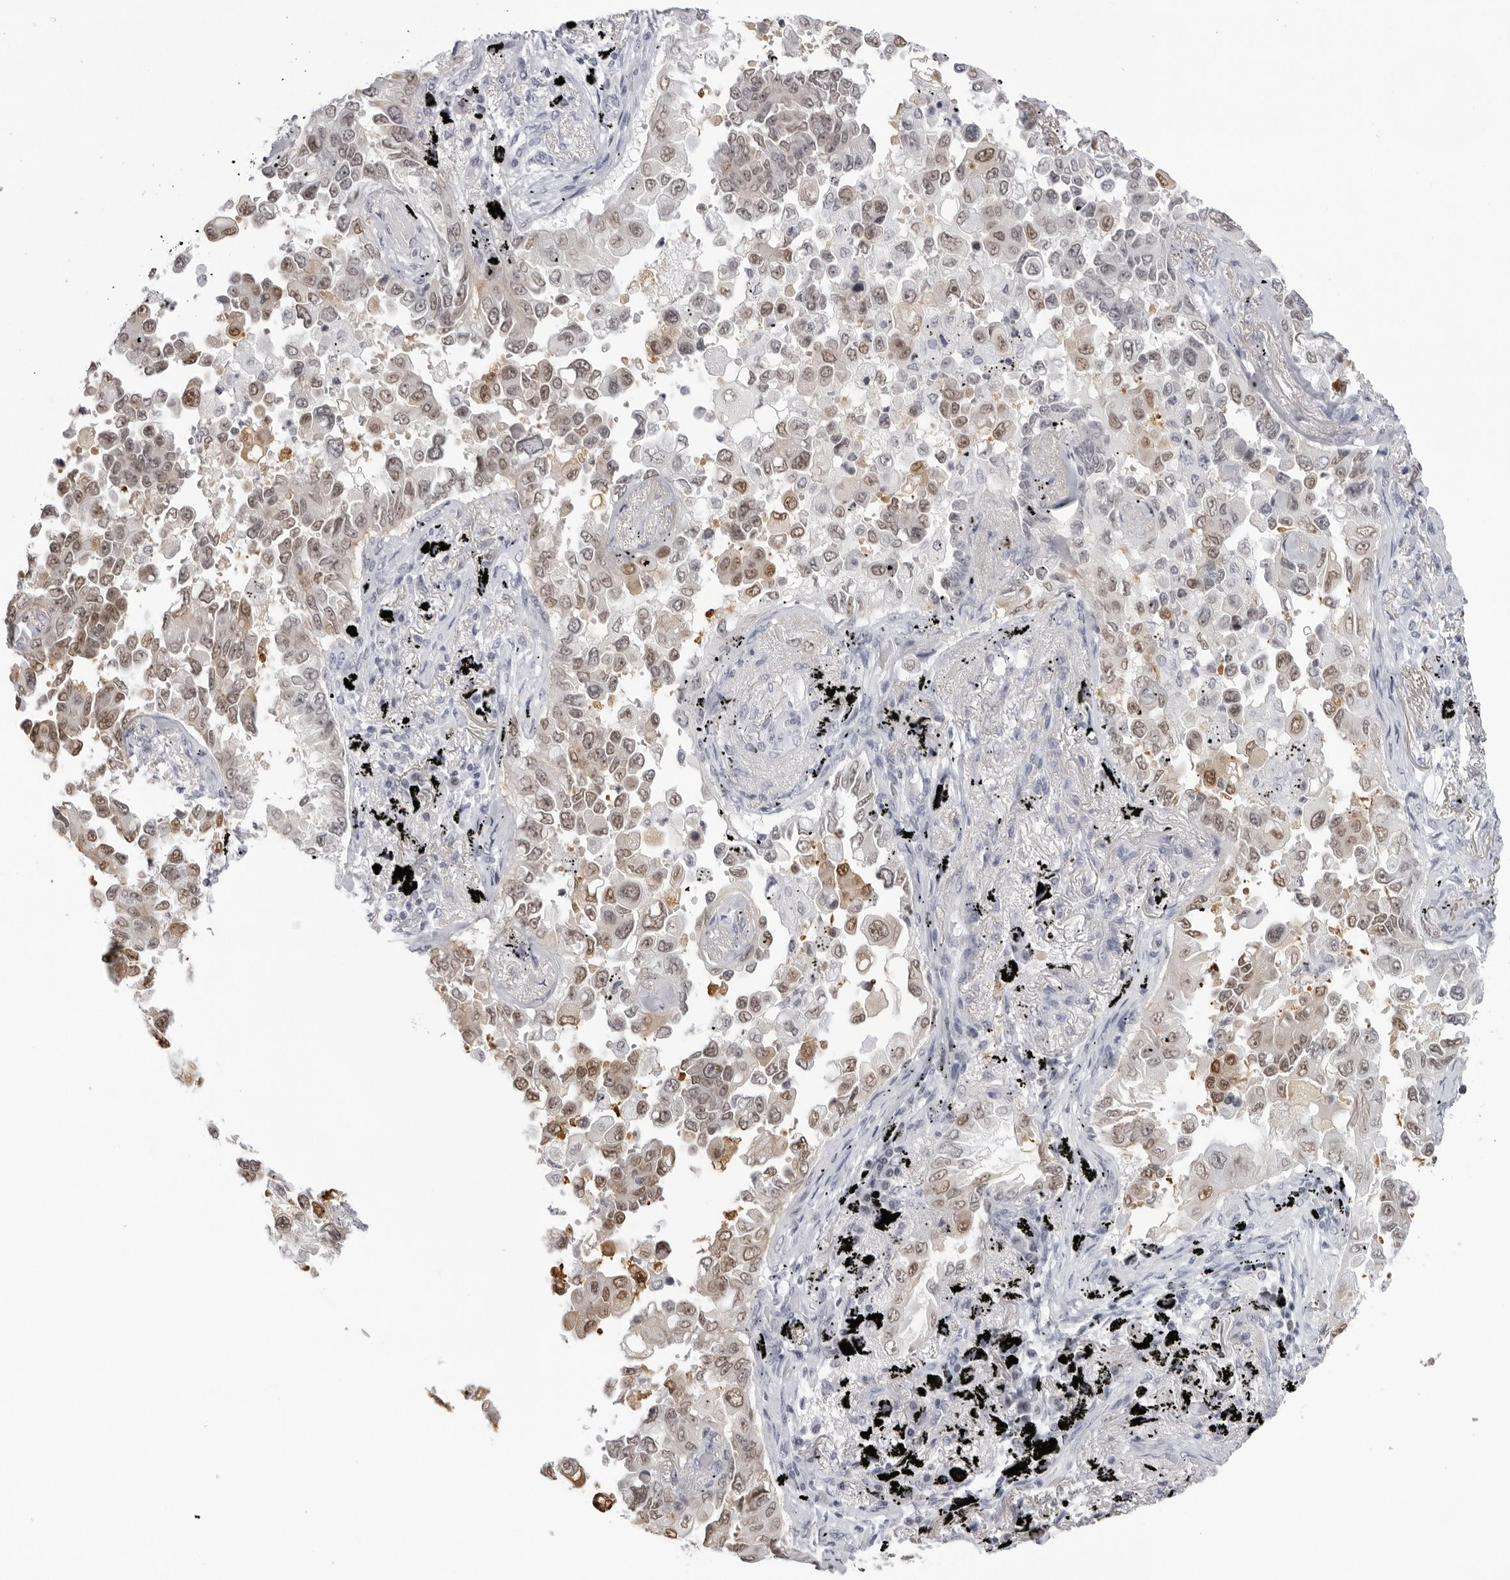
{"staining": {"intensity": "weak", "quantity": ">75%", "location": "cytoplasmic/membranous,nuclear"}, "tissue": "lung cancer", "cell_type": "Tumor cells", "image_type": "cancer", "snomed": [{"axis": "morphology", "description": "Adenocarcinoma, NOS"}, {"axis": "topography", "description": "Lung"}], "caption": "Immunohistochemistry (IHC) photomicrograph of neoplastic tissue: human lung cancer stained using immunohistochemistry exhibits low levels of weak protein expression localized specifically in the cytoplasmic/membranous and nuclear of tumor cells, appearing as a cytoplasmic/membranous and nuclear brown color.", "gene": "ESPN", "patient": {"sex": "female", "age": 67}}